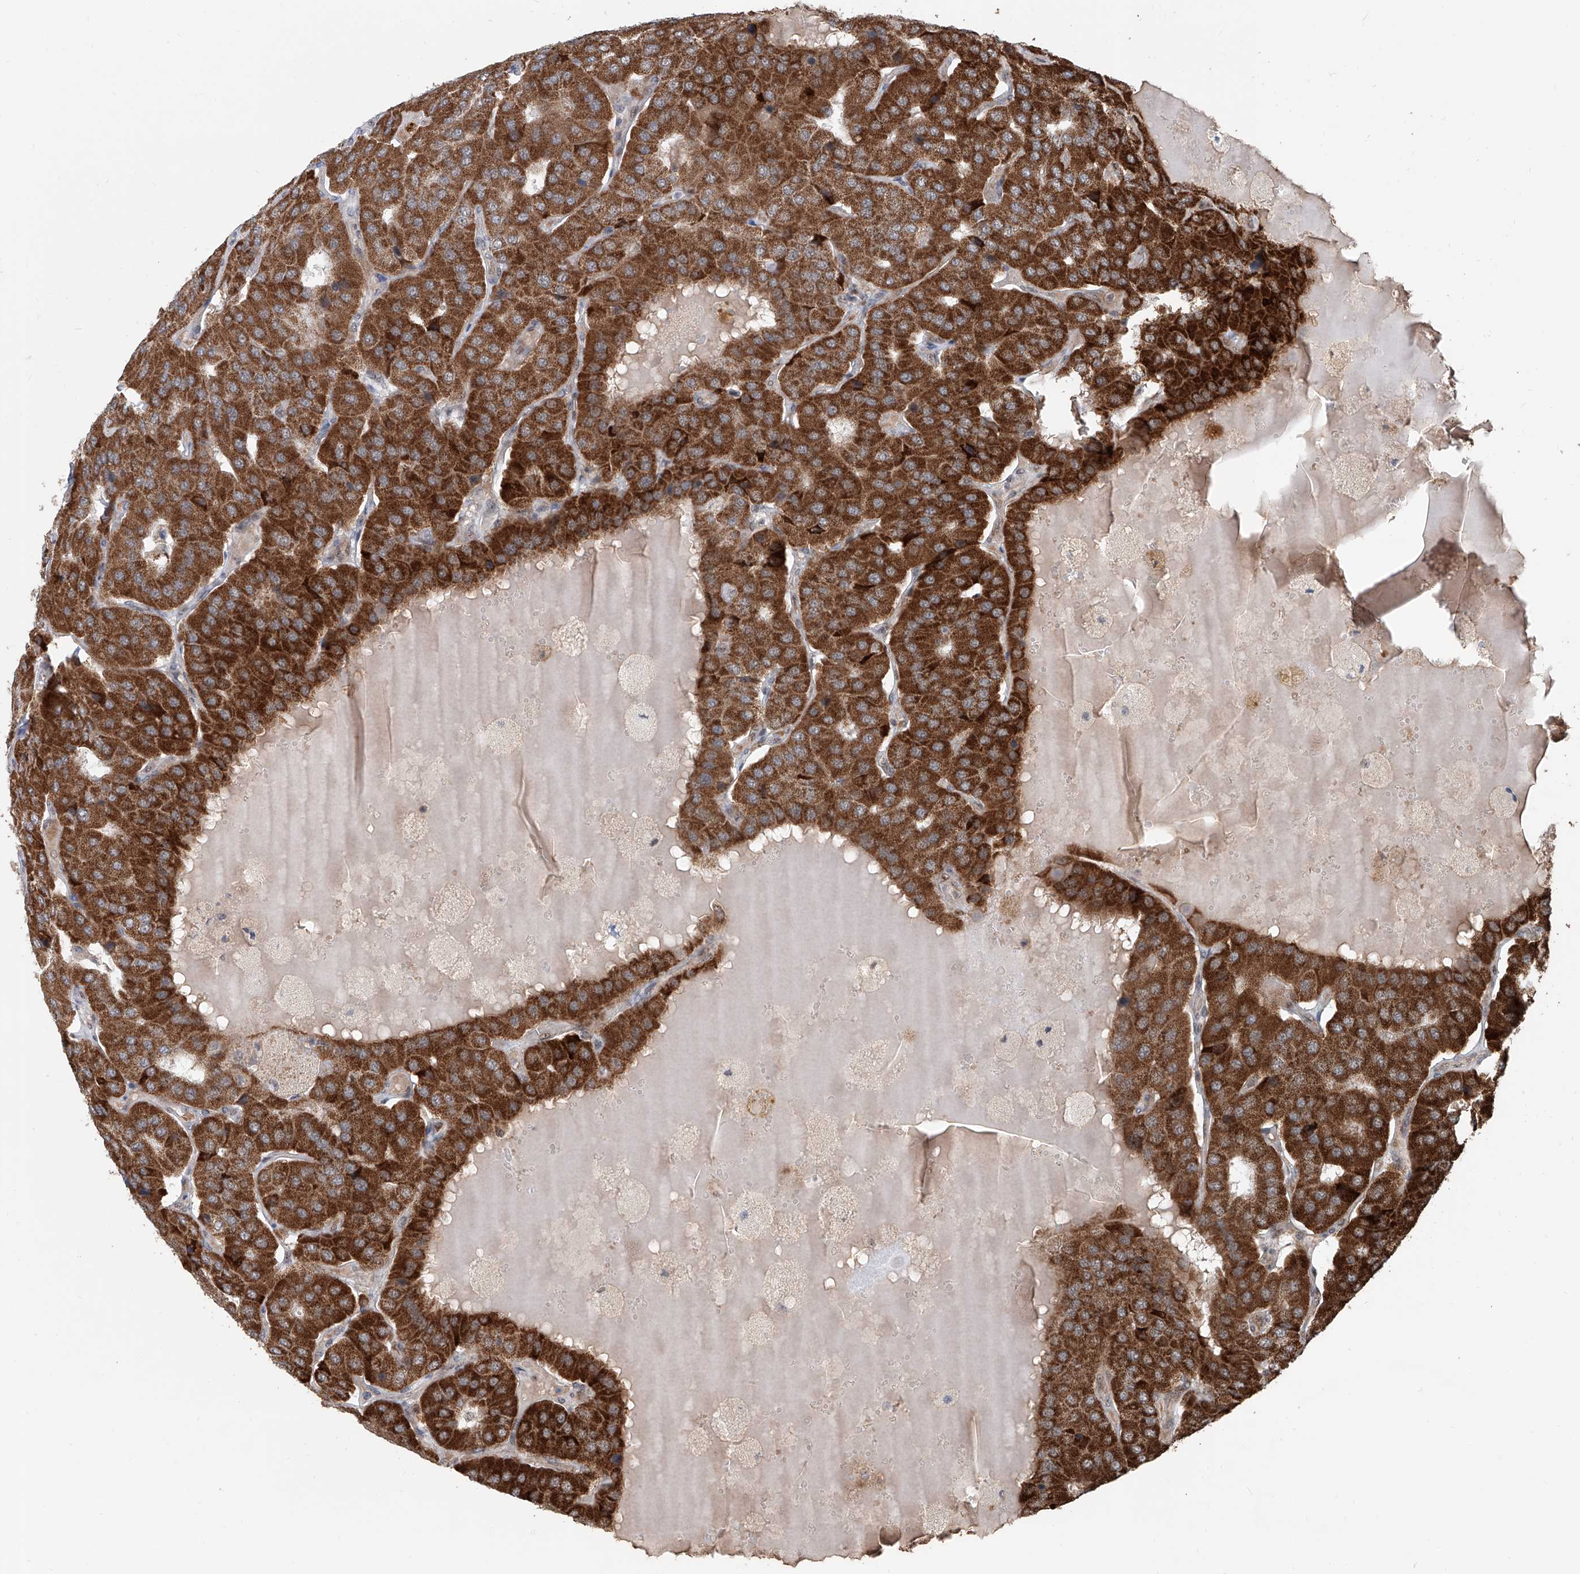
{"staining": {"intensity": "strong", "quantity": ">75%", "location": "cytoplasmic/membranous"}, "tissue": "parathyroid gland", "cell_type": "Glandular cells", "image_type": "normal", "snomed": [{"axis": "morphology", "description": "Normal tissue, NOS"}, {"axis": "morphology", "description": "Adenoma, NOS"}, {"axis": "topography", "description": "Parathyroid gland"}], "caption": "The immunohistochemical stain highlights strong cytoplasmic/membranous positivity in glandular cells of unremarkable parathyroid gland. Nuclei are stained in blue.", "gene": "SDE2", "patient": {"sex": "female", "age": 86}}